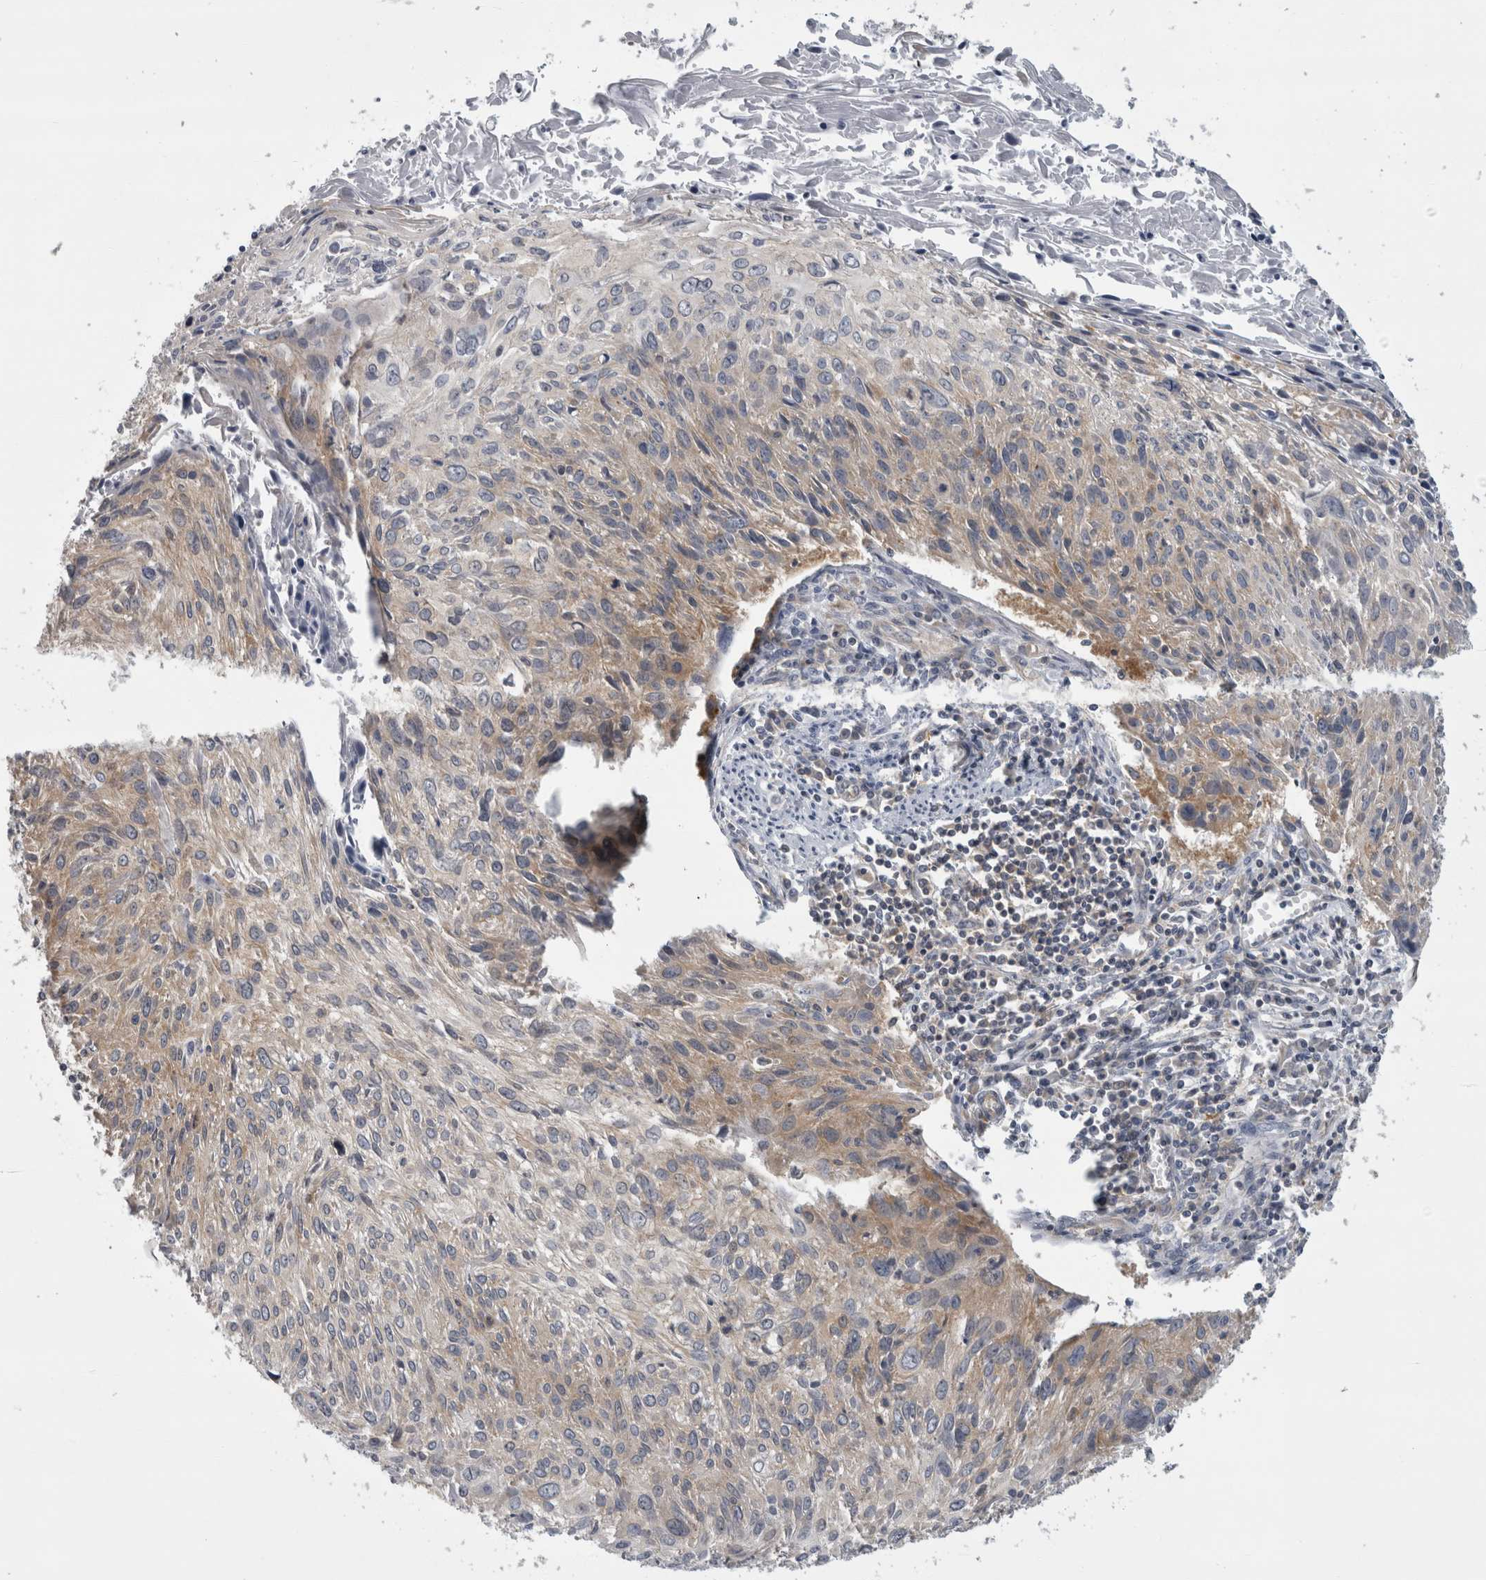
{"staining": {"intensity": "weak", "quantity": ">75%", "location": "cytoplasmic/membranous"}, "tissue": "cervical cancer", "cell_type": "Tumor cells", "image_type": "cancer", "snomed": [{"axis": "morphology", "description": "Squamous cell carcinoma, NOS"}, {"axis": "topography", "description": "Cervix"}], "caption": "Immunohistochemistry (IHC) (DAB) staining of cervical cancer exhibits weak cytoplasmic/membranous protein expression in approximately >75% of tumor cells.", "gene": "PRRC2C", "patient": {"sex": "female", "age": 51}}